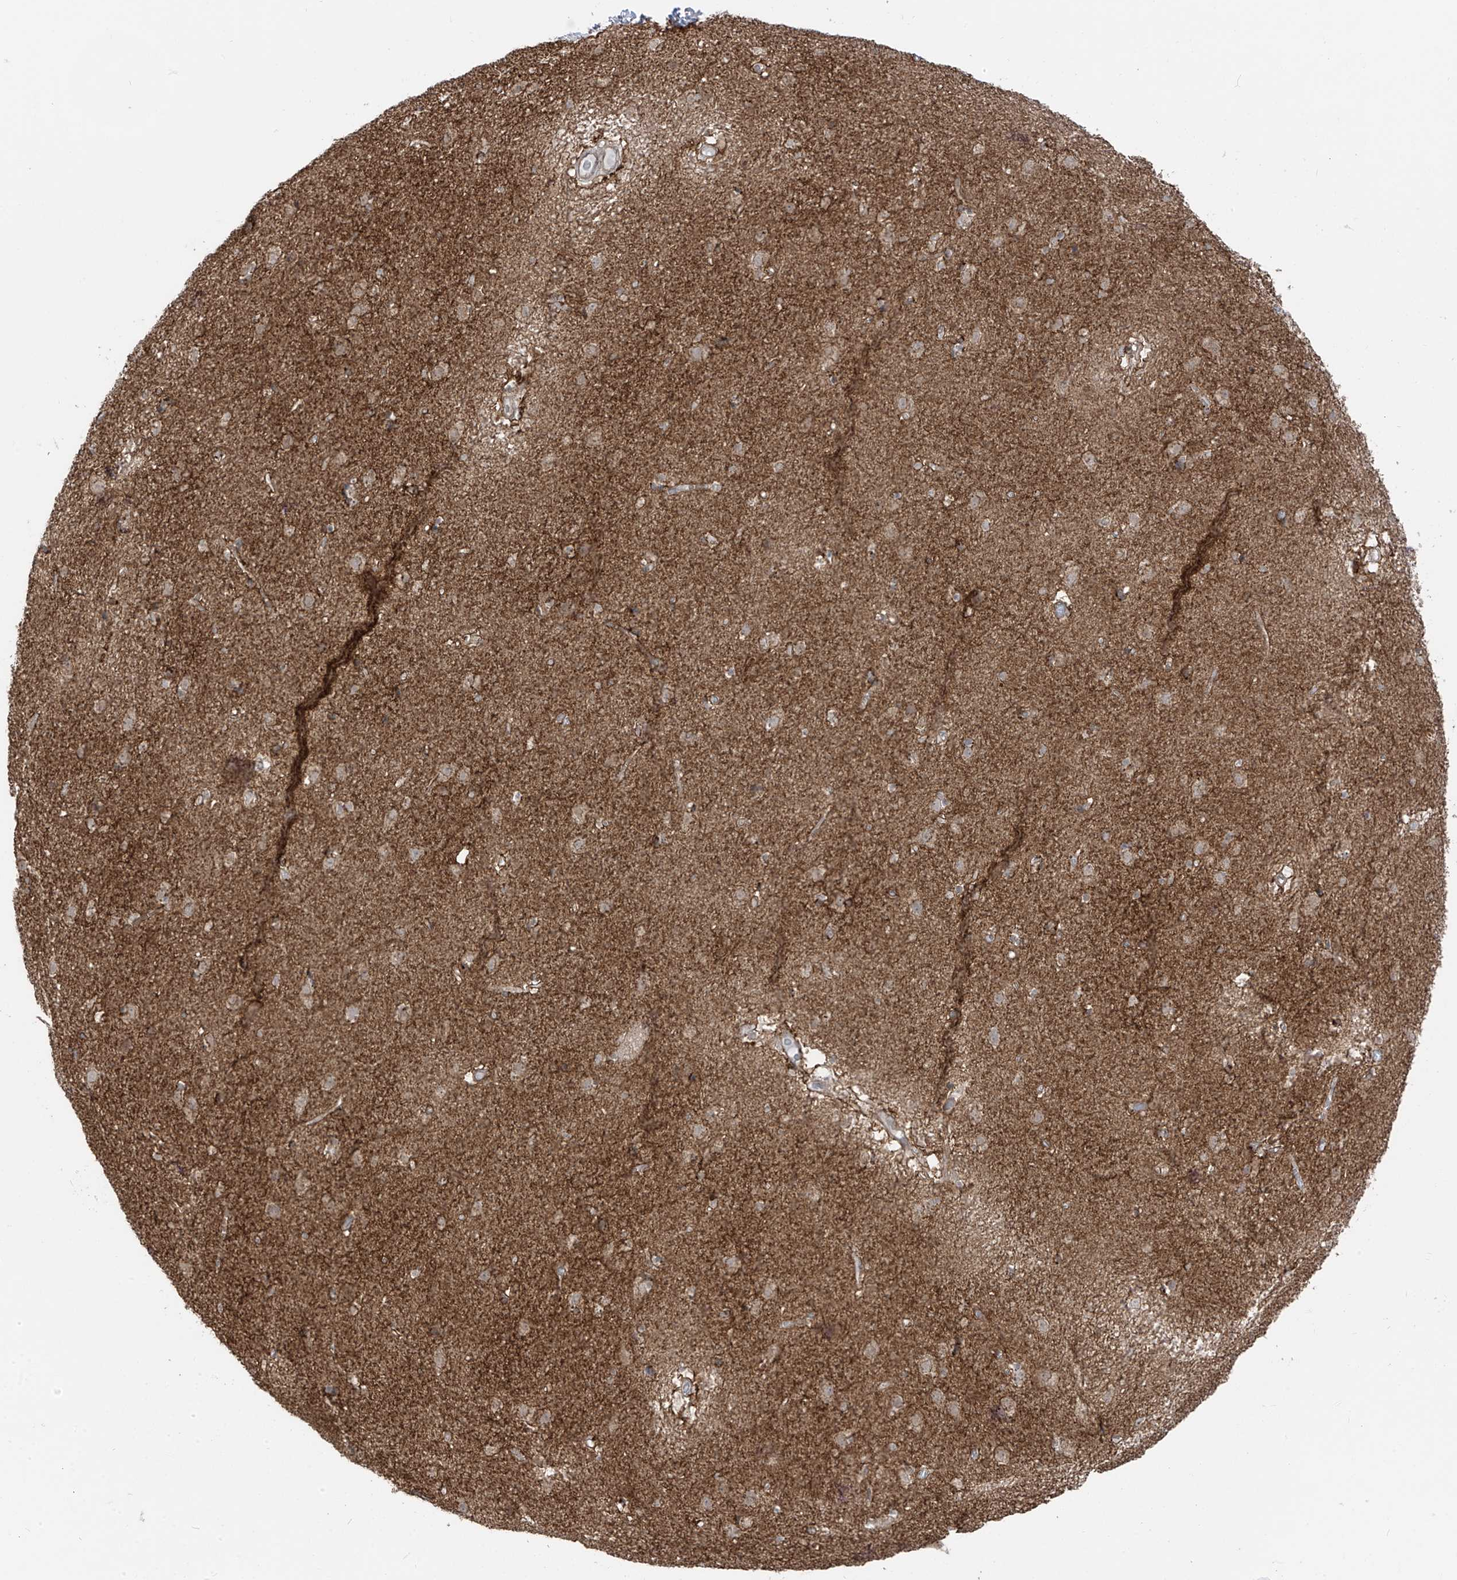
{"staining": {"intensity": "weak", "quantity": "25%-75%", "location": "cytoplasmic/membranous"}, "tissue": "caudate", "cell_type": "Glial cells", "image_type": "normal", "snomed": [{"axis": "morphology", "description": "Normal tissue, NOS"}, {"axis": "topography", "description": "Lateral ventricle wall"}], "caption": "This histopathology image demonstrates IHC staining of unremarkable caudate, with low weak cytoplasmic/membranous staining in about 25%-75% of glial cells.", "gene": "PDE11A", "patient": {"sex": "male", "age": 70}}